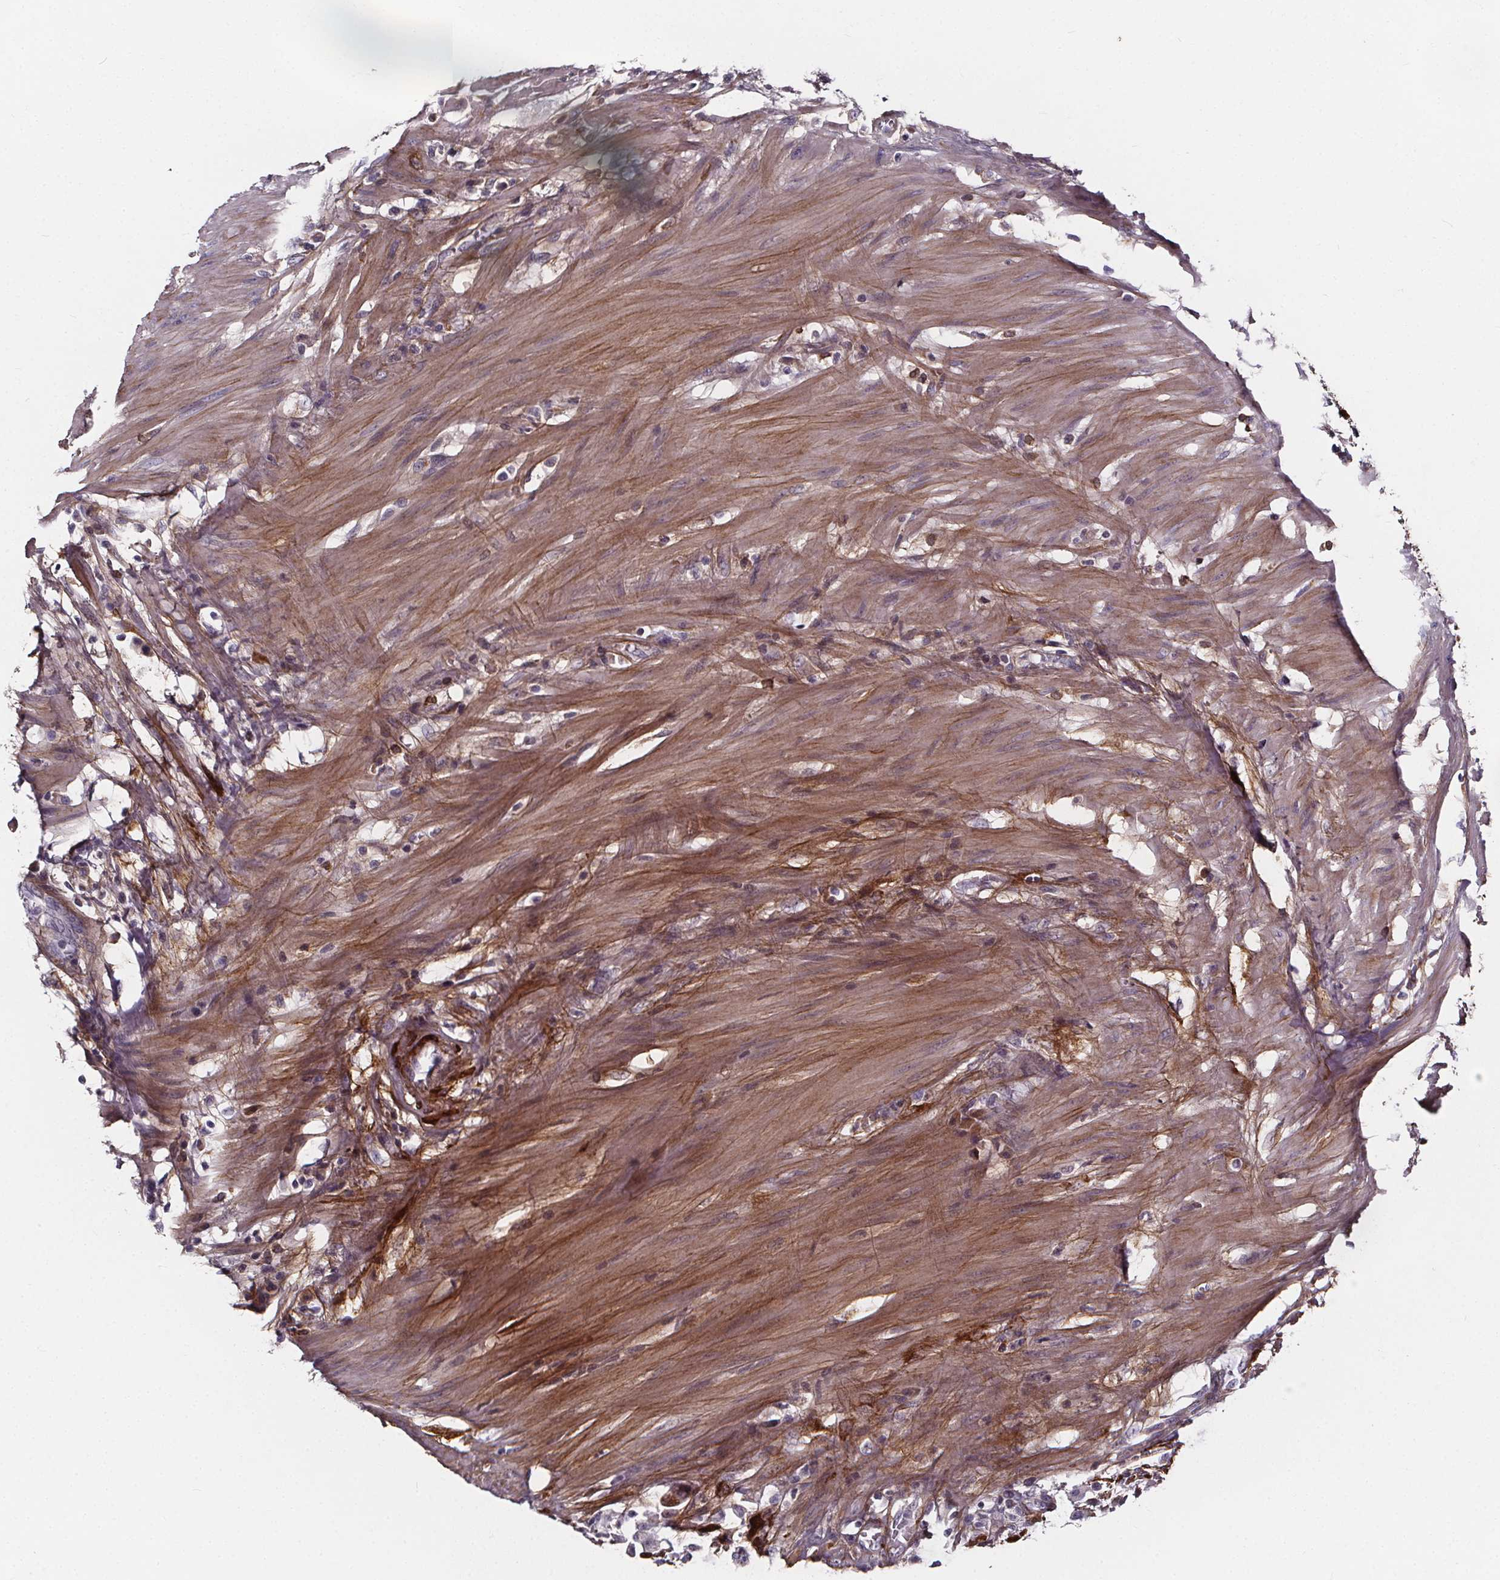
{"staining": {"intensity": "negative", "quantity": "none", "location": "none"}, "tissue": "colorectal cancer", "cell_type": "Tumor cells", "image_type": "cancer", "snomed": [{"axis": "morphology", "description": "Adenocarcinoma, NOS"}, {"axis": "topography", "description": "Colon"}], "caption": "There is no significant staining in tumor cells of colorectal cancer.", "gene": "AEBP1", "patient": {"sex": "male", "age": 57}}